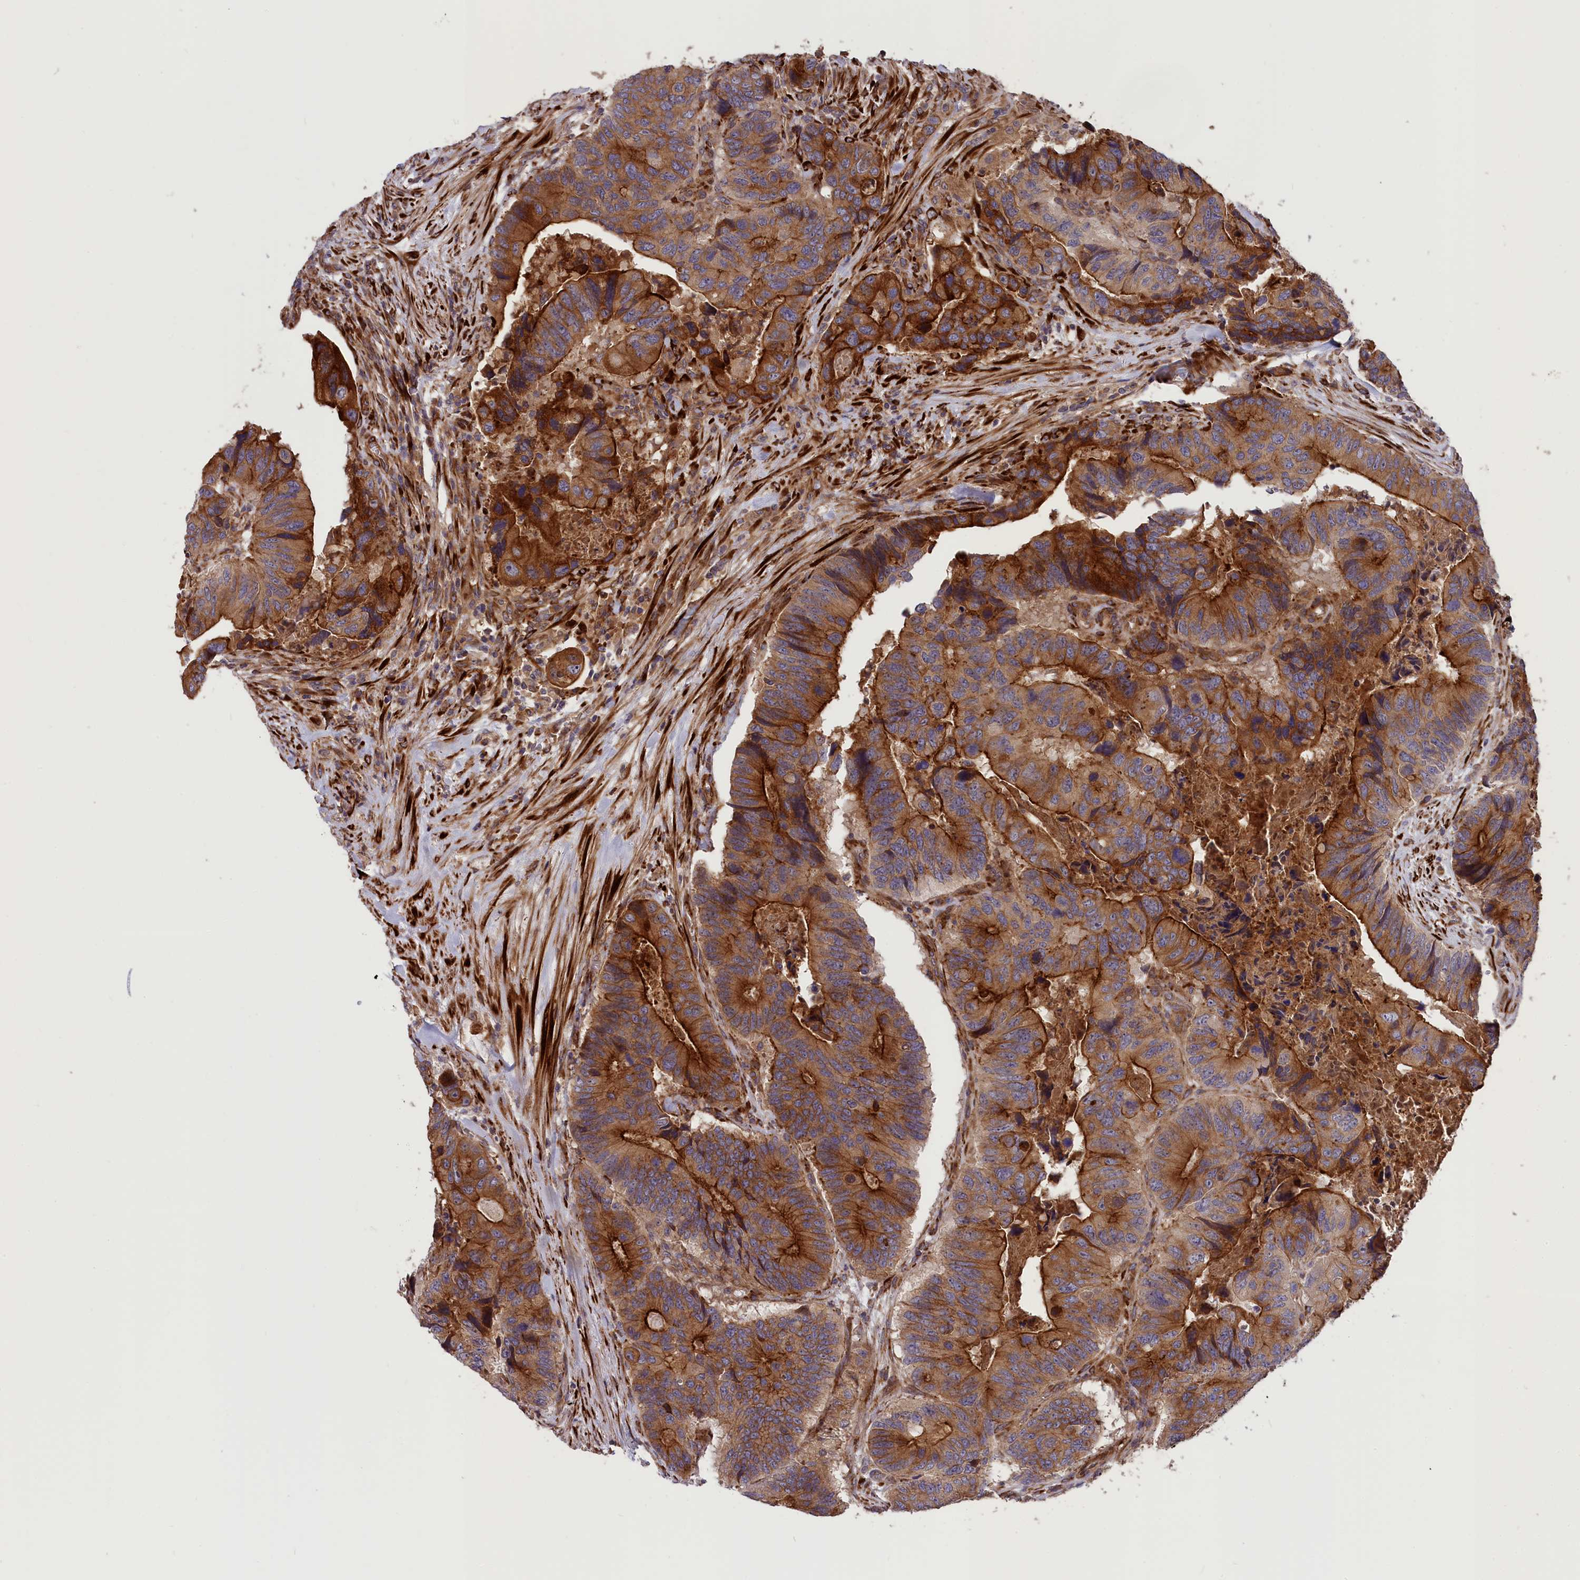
{"staining": {"intensity": "moderate", "quantity": ">75%", "location": "cytoplasmic/membranous"}, "tissue": "colorectal cancer", "cell_type": "Tumor cells", "image_type": "cancer", "snomed": [{"axis": "morphology", "description": "Adenocarcinoma, NOS"}, {"axis": "topography", "description": "Colon"}], "caption": "A photomicrograph showing moderate cytoplasmic/membranous positivity in about >75% of tumor cells in colorectal cancer (adenocarcinoma), as visualized by brown immunohistochemical staining.", "gene": "DDX60L", "patient": {"sex": "male", "age": 84}}